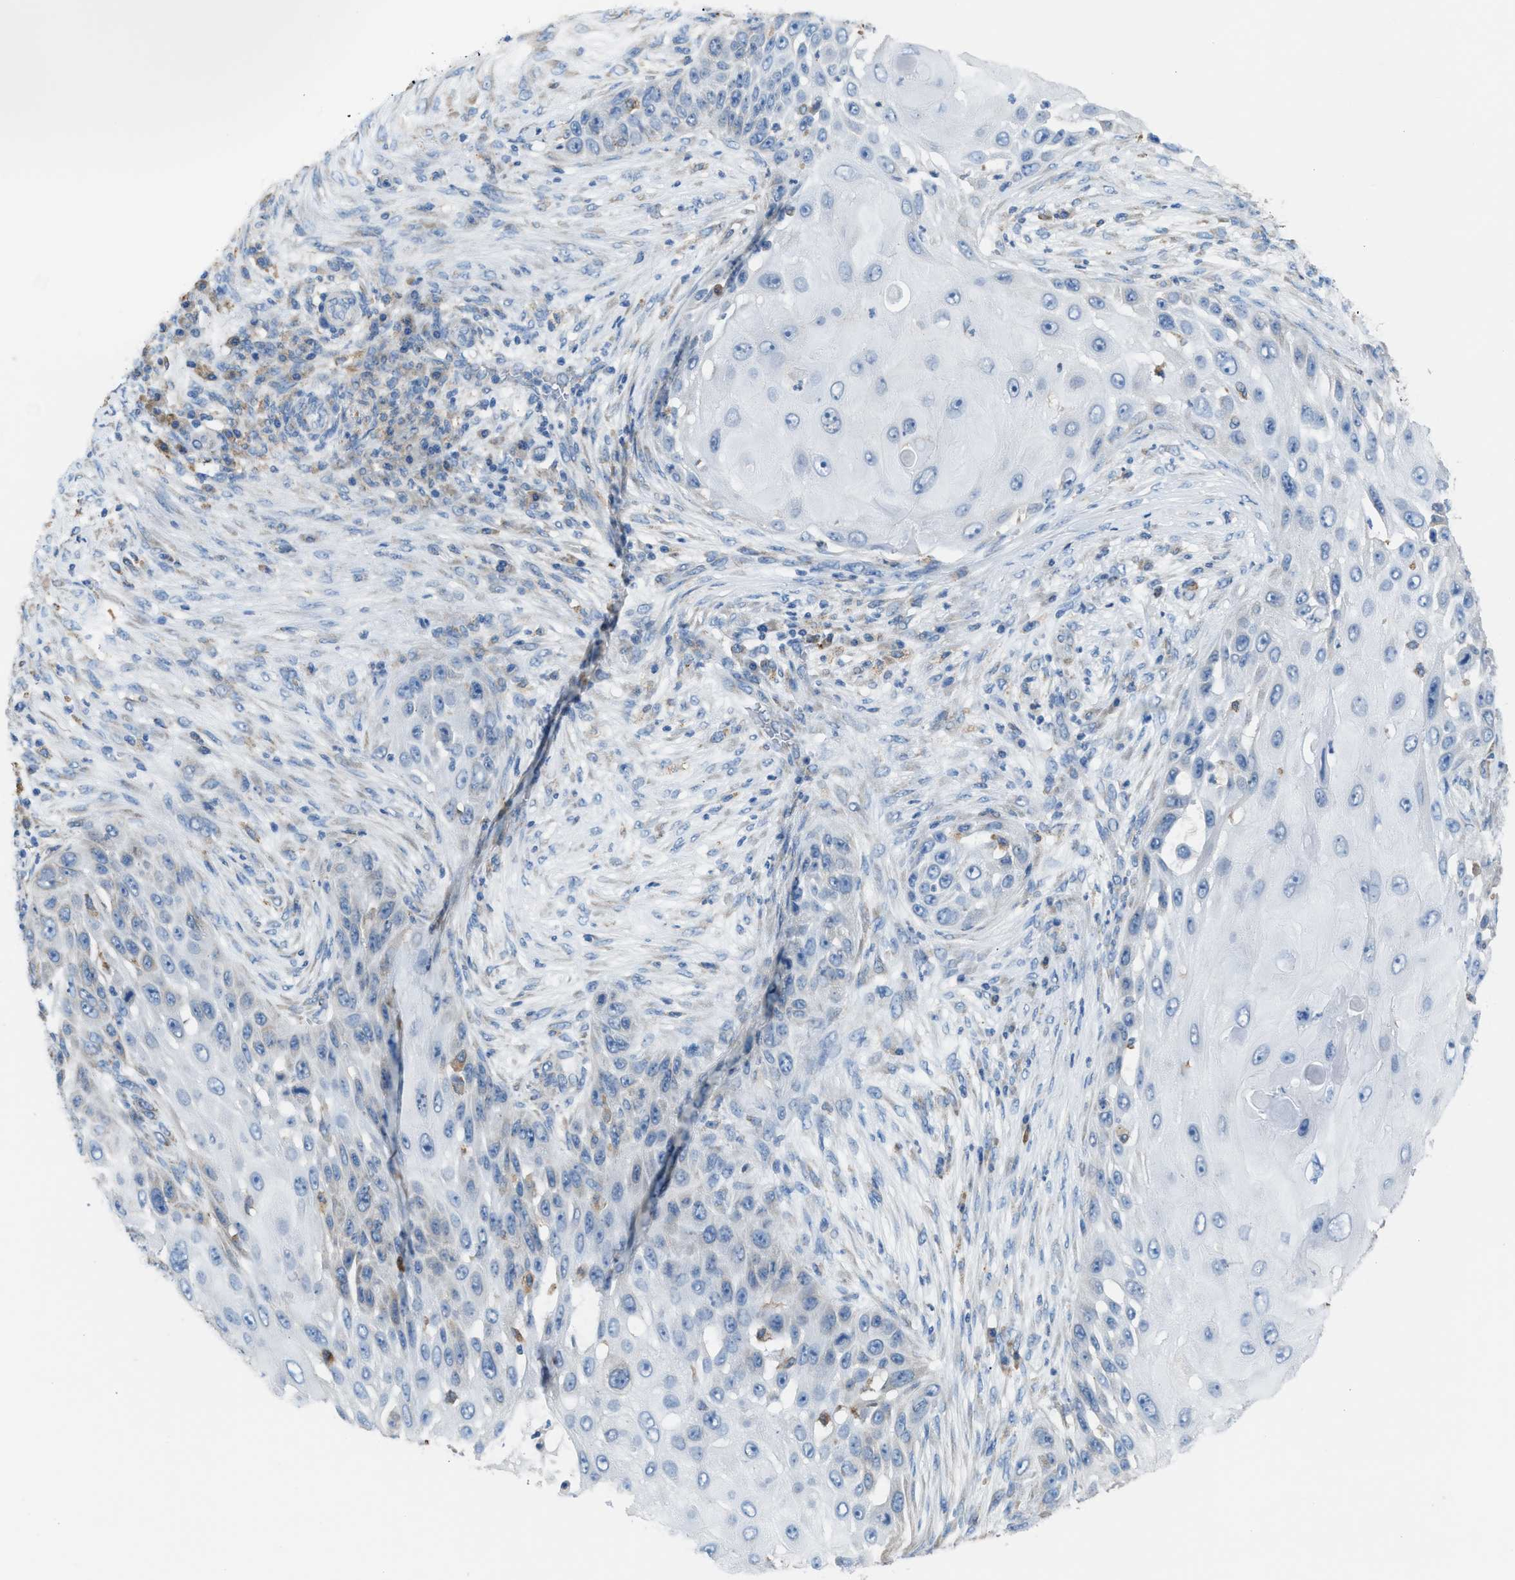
{"staining": {"intensity": "negative", "quantity": "none", "location": "none"}, "tissue": "skin cancer", "cell_type": "Tumor cells", "image_type": "cancer", "snomed": [{"axis": "morphology", "description": "Squamous cell carcinoma, NOS"}, {"axis": "topography", "description": "Skin"}], "caption": "High power microscopy histopathology image of an immunohistochemistry (IHC) photomicrograph of squamous cell carcinoma (skin), revealing no significant staining in tumor cells.", "gene": "CA3", "patient": {"sex": "female", "age": 44}}